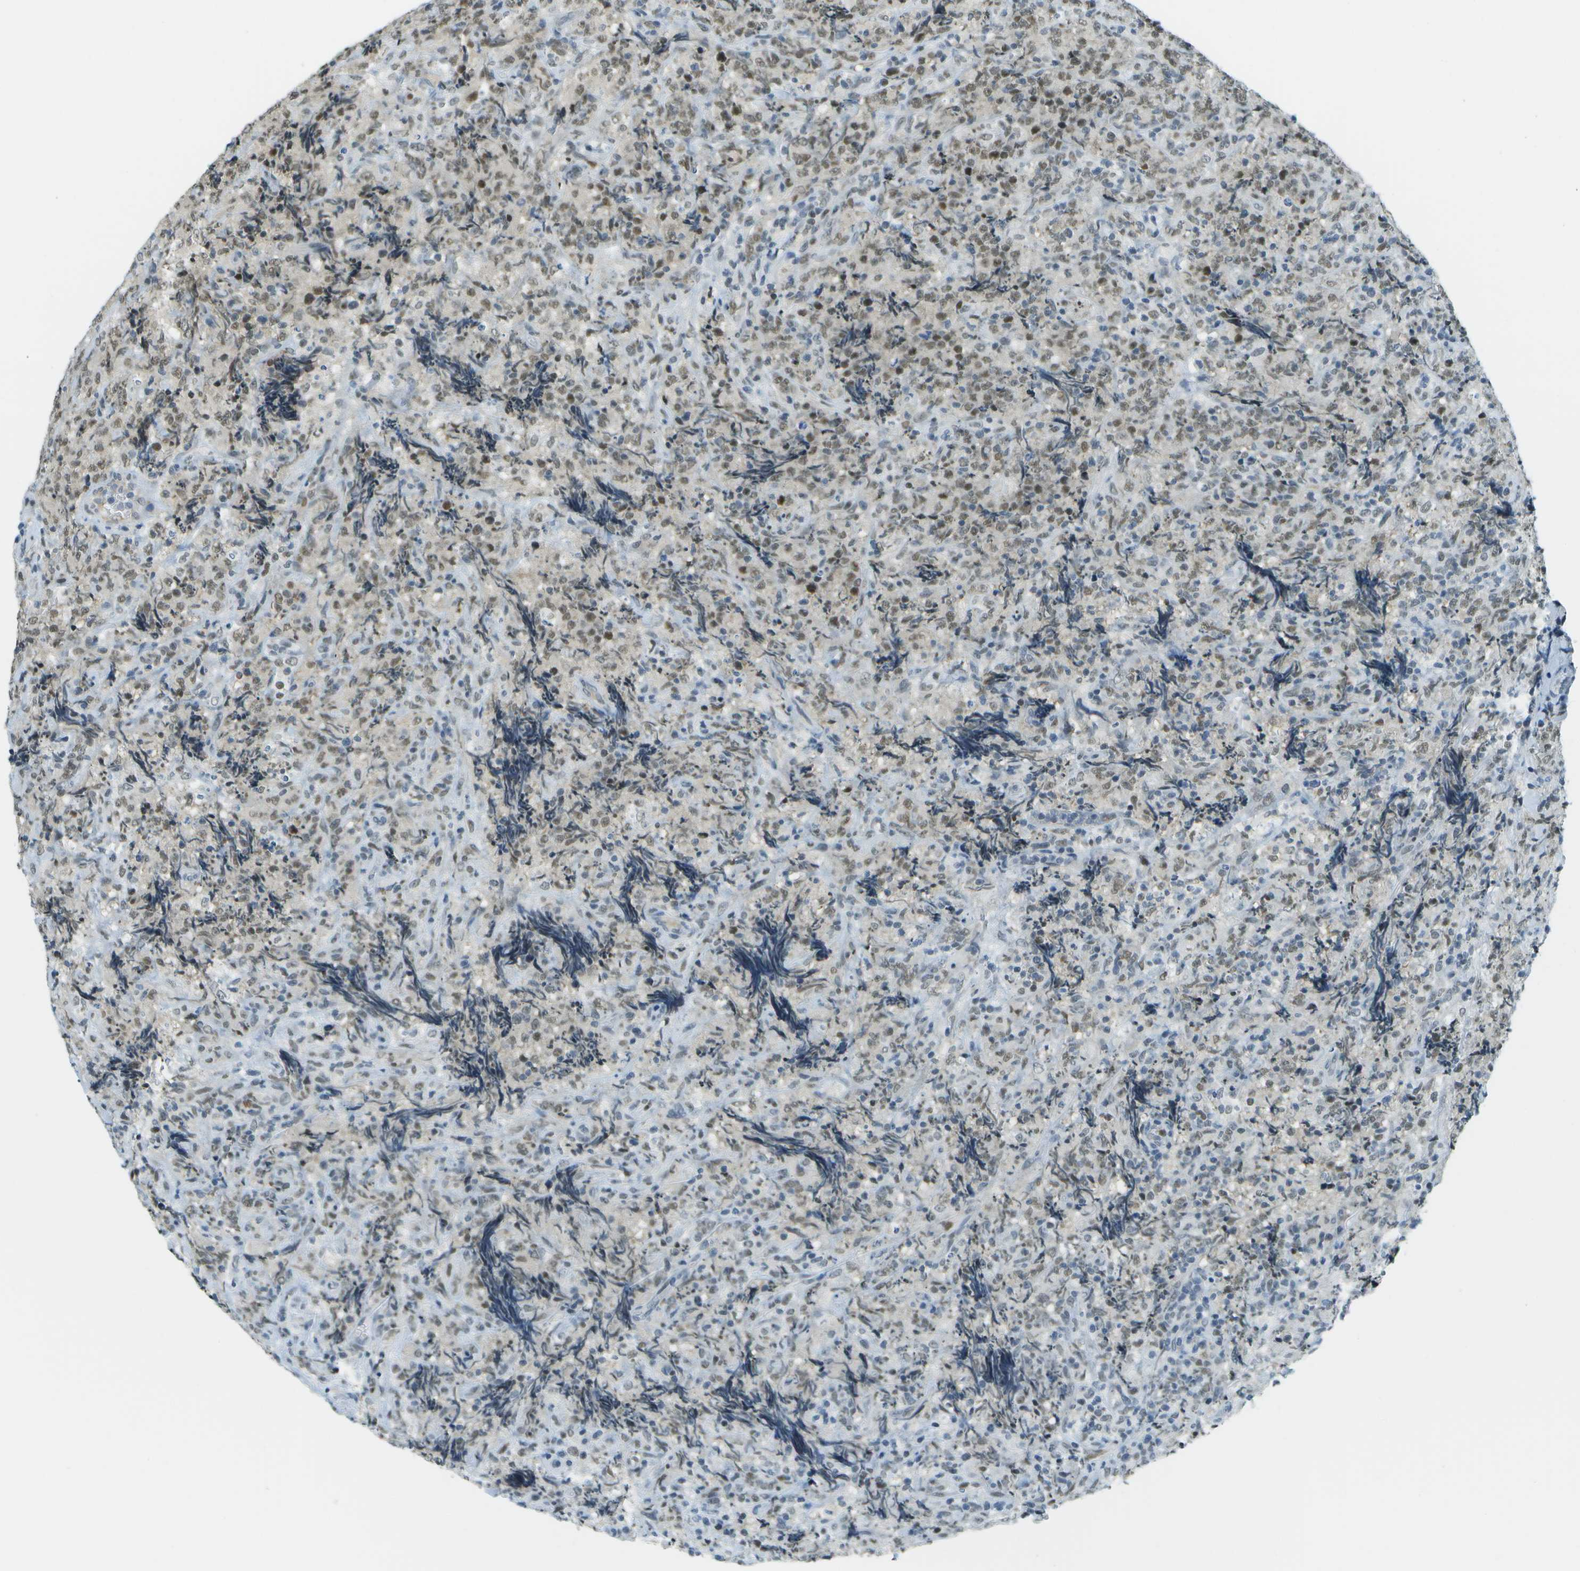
{"staining": {"intensity": "weak", "quantity": "25%-75%", "location": "nuclear"}, "tissue": "lymphoma", "cell_type": "Tumor cells", "image_type": "cancer", "snomed": [{"axis": "morphology", "description": "Malignant lymphoma, non-Hodgkin's type, High grade"}, {"axis": "topography", "description": "Tonsil"}], "caption": "This is a histology image of IHC staining of lymphoma, which shows weak staining in the nuclear of tumor cells.", "gene": "NEK11", "patient": {"sex": "female", "age": 36}}